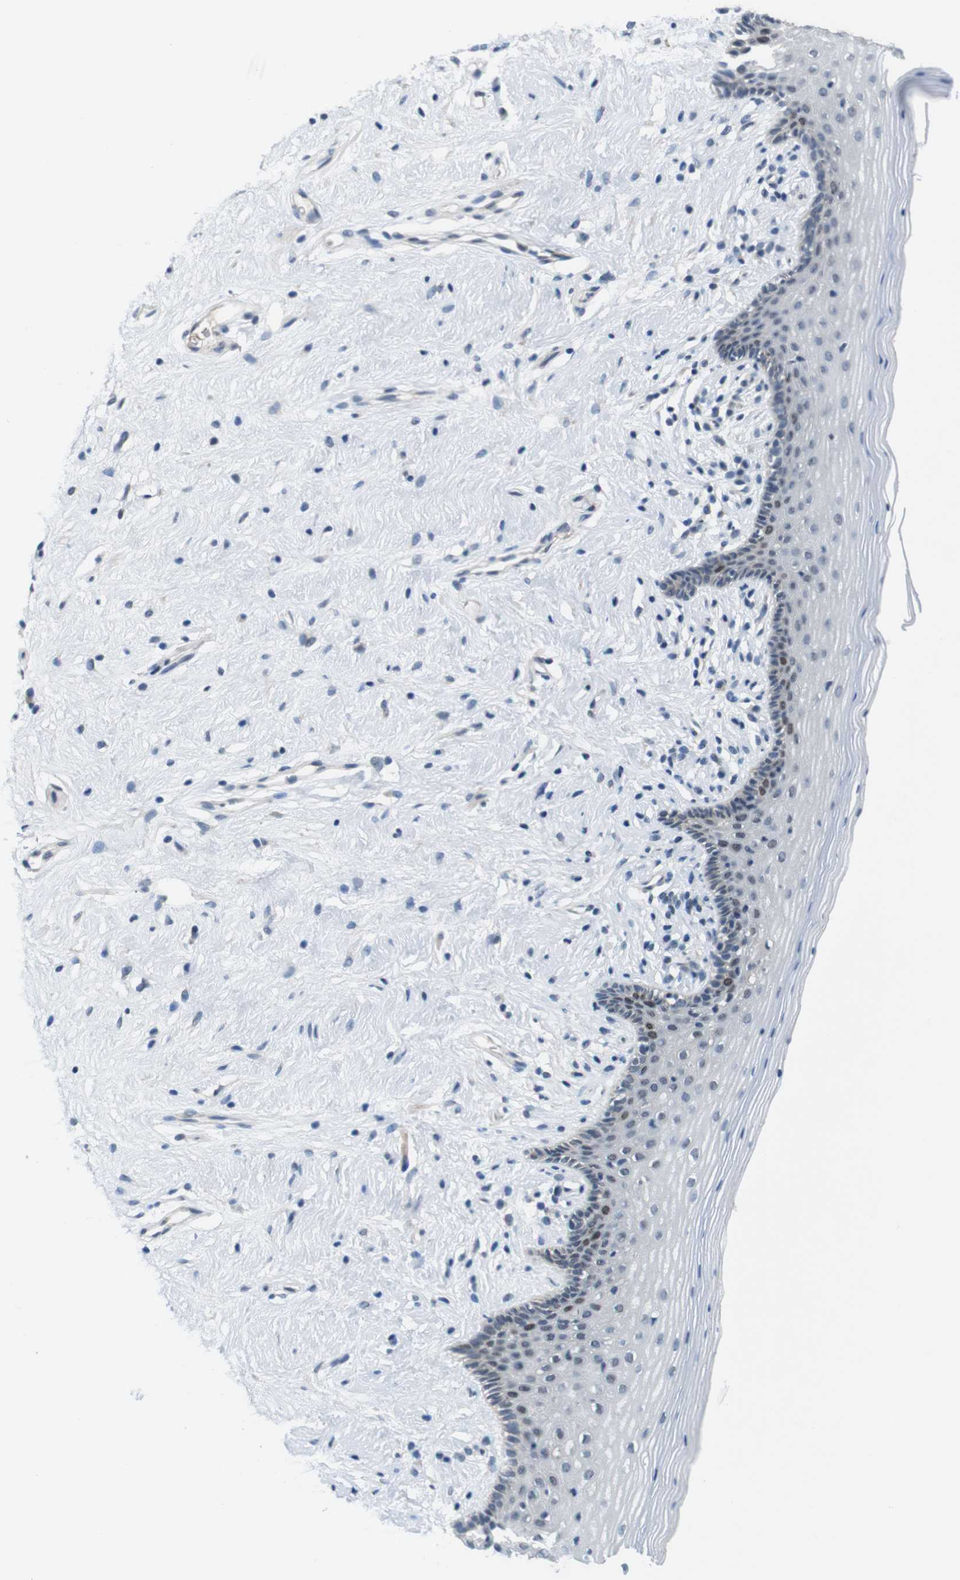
{"staining": {"intensity": "moderate", "quantity": "<25%", "location": "nuclear"}, "tissue": "vagina", "cell_type": "Squamous epithelial cells", "image_type": "normal", "snomed": [{"axis": "morphology", "description": "Normal tissue, NOS"}, {"axis": "topography", "description": "Vagina"}], "caption": "IHC of benign human vagina displays low levels of moderate nuclear staining in approximately <25% of squamous epithelial cells. The protein is stained brown, and the nuclei are stained in blue (DAB IHC with brightfield microscopy, high magnification).", "gene": "SMCO2", "patient": {"sex": "female", "age": 44}}